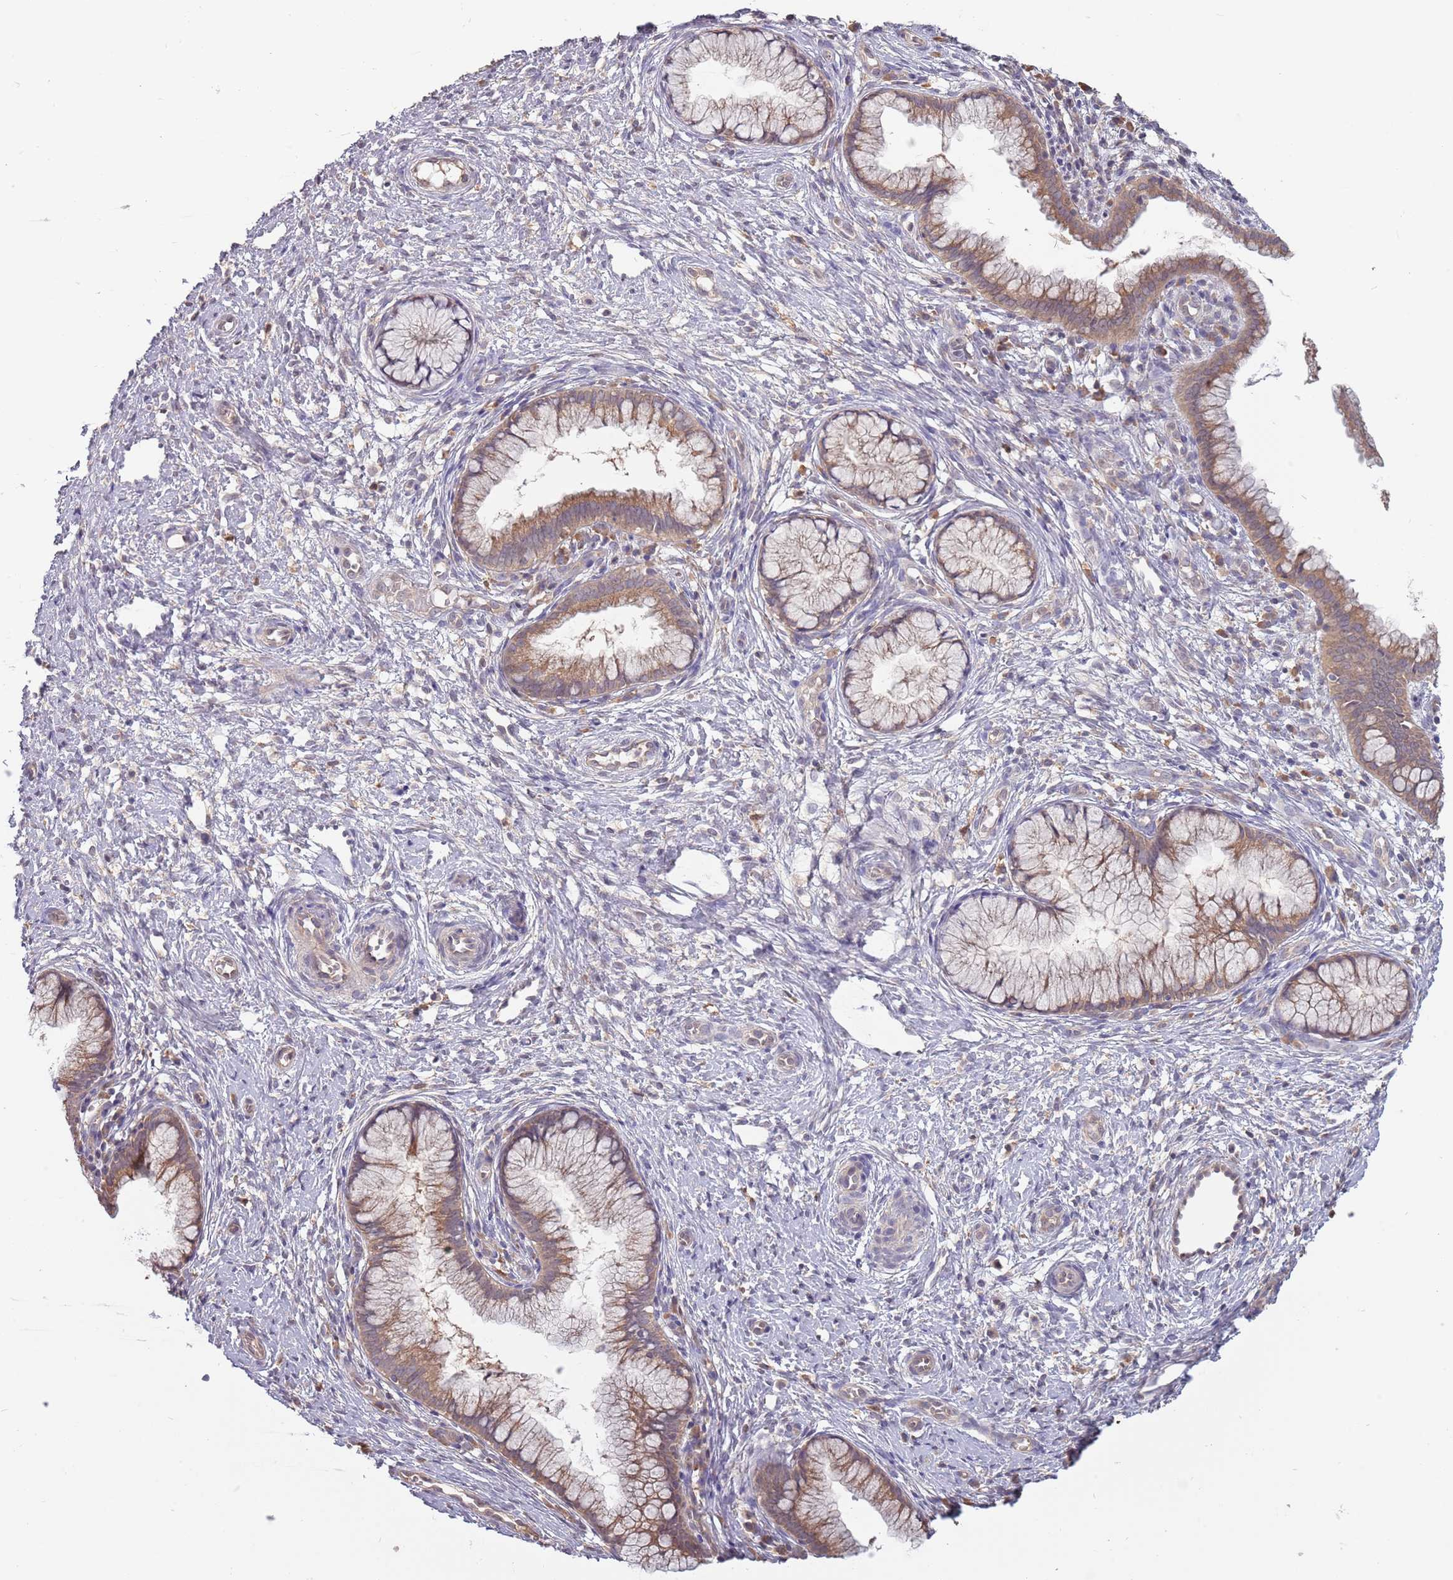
{"staining": {"intensity": "moderate", "quantity": "25%-75%", "location": "cytoplasmic/membranous"}, "tissue": "cervix", "cell_type": "Glandular cells", "image_type": "normal", "snomed": [{"axis": "morphology", "description": "Normal tissue, NOS"}, {"axis": "topography", "description": "Cervix"}], "caption": "The immunohistochemical stain shows moderate cytoplasmic/membranous staining in glandular cells of benign cervix. The protein of interest is stained brown, and the nuclei are stained in blue (DAB IHC with brightfield microscopy, high magnification).", "gene": "USP32", "patient": {"sex": "female", "age": 36}}